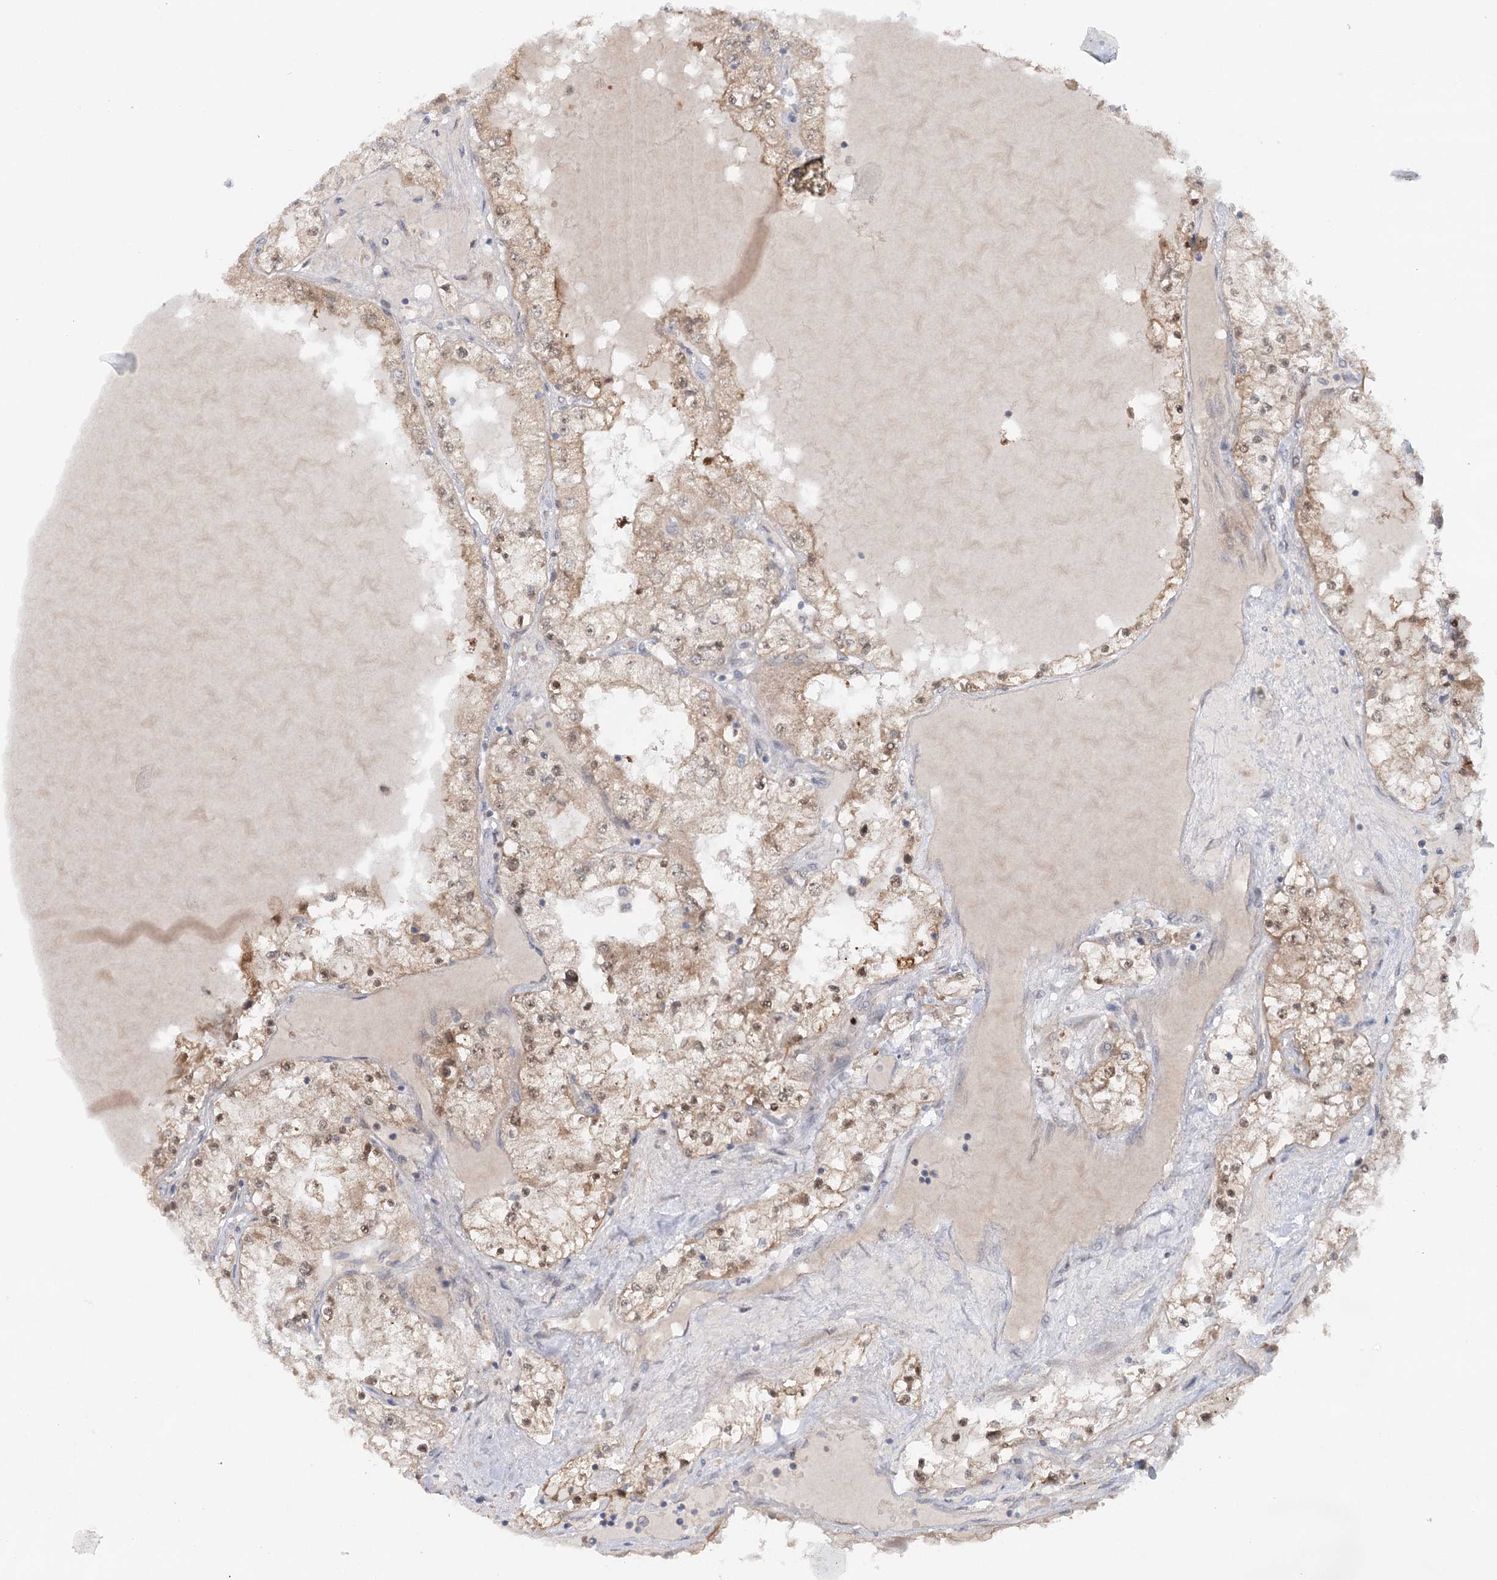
{"staining": {"intensity": "weak", "quantity": ">75%", "location": "cytoplasmic/membranous,nuclear"}, "tissue": "renal cancer", "cell_type": "Tumor cells", "image_type": "cancer", "snomed": [{"axis": "morphology", "description": "Adenocarcinoma, NOS"}, {"axis": "topography", "description": "Kidney"}], "caption": "Weak cytoplasmic/membranous and nuclear staining is seen in approximately >75% of tumor cells in renal adenocarcinoma.", "gene": "GBE1", "patient": {"sex": "male", "age": 68}}